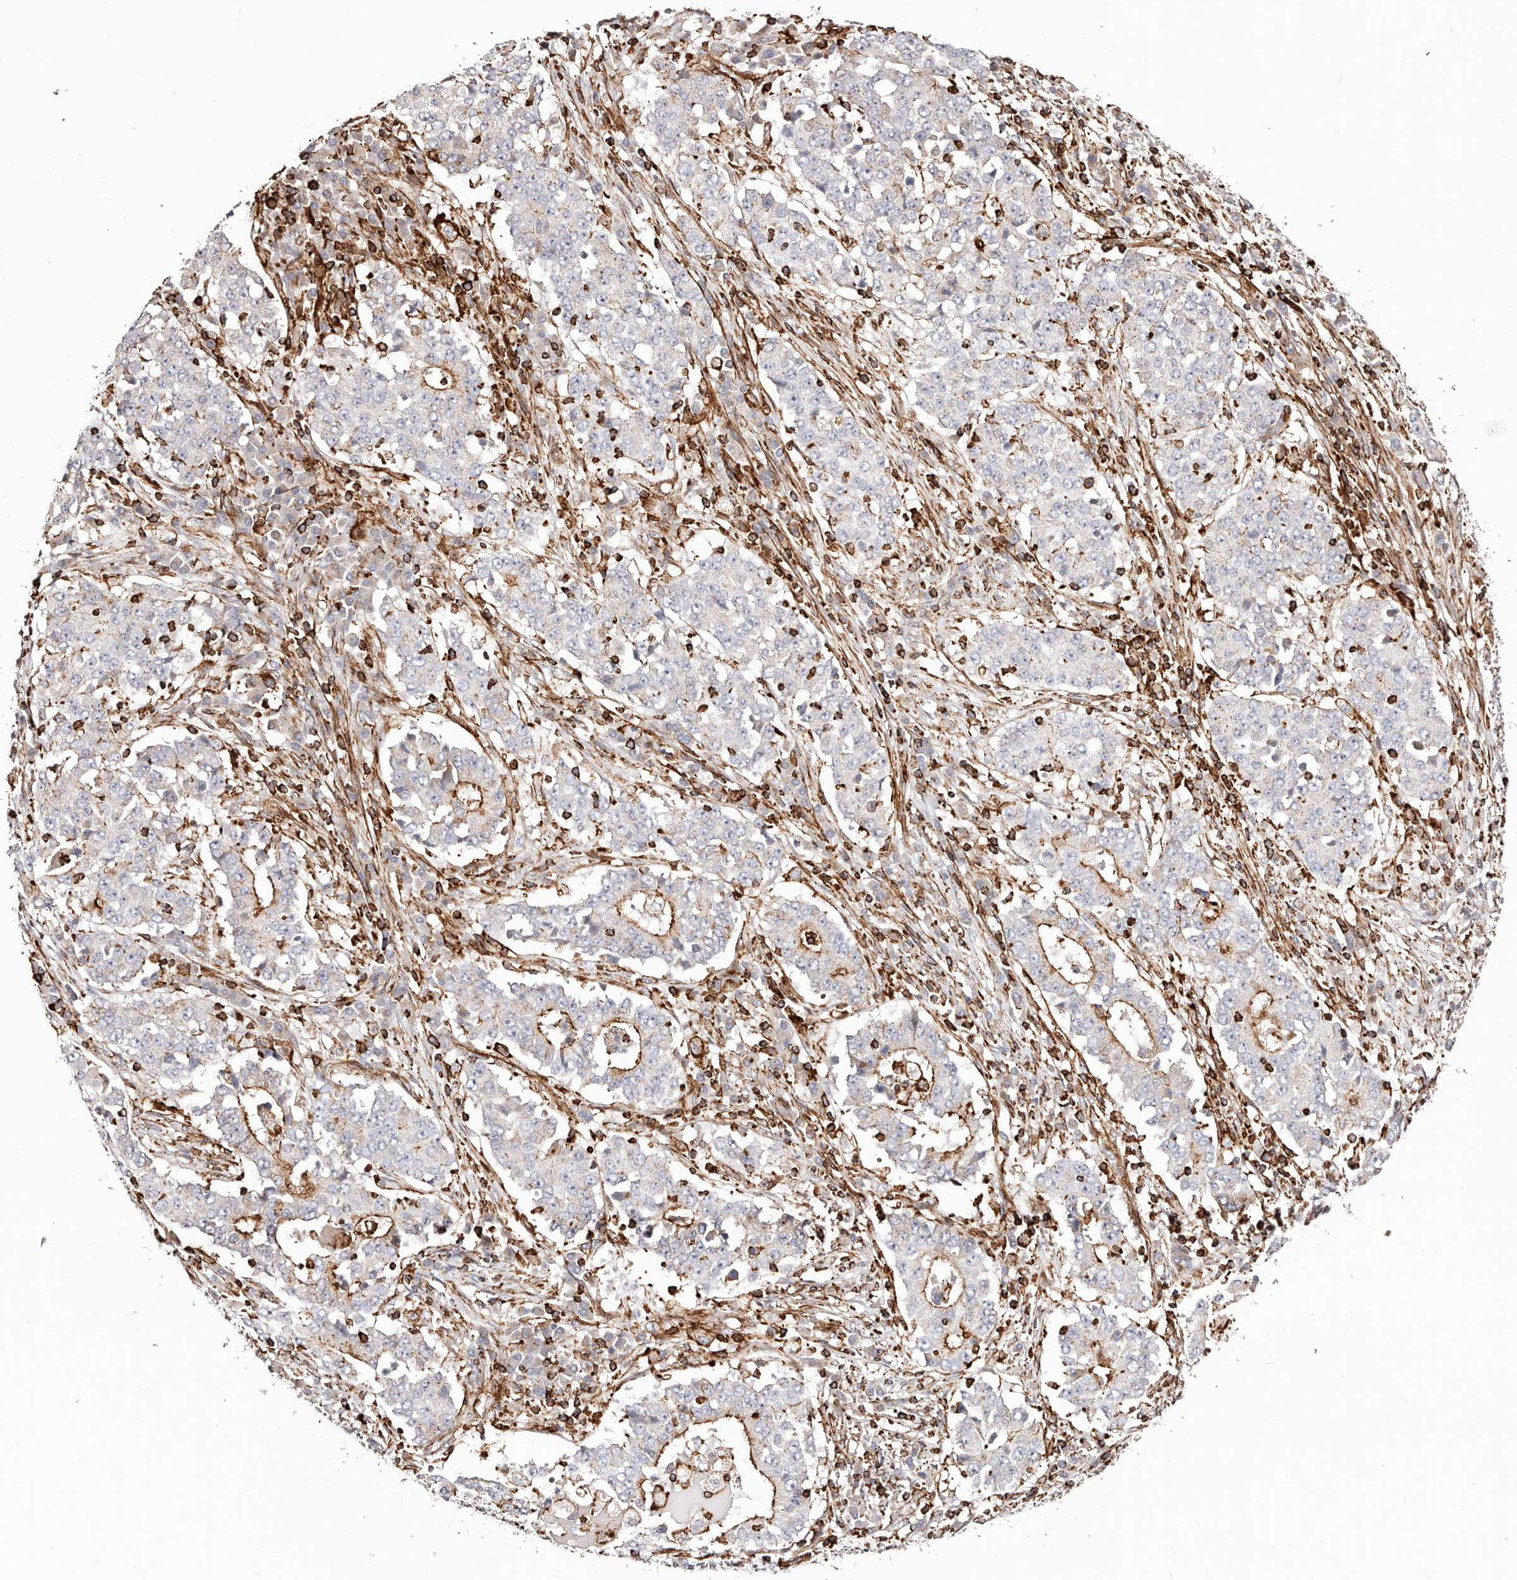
{"staining": {"intensity": "moderate", "quantity": "25%-75%", "location": "cytoplasmic/membranous"}, "tissue": "stomach cancer", "cell_type": "Tumor cells", "image_type": "cancer", "snomed": [{"axis": "morphology", "description": "Adenocarcinoma, NOS"}, {"axis": "topography", "description": "Stomach"}], "caption": "This image reveals immunohistochemistry (IHC) staining of stomach adenocarcinoma, with medium moderate cytoplasmic/membranous positivity in approximately 25%-75% of tumor cells.", "gene": "PTPN22", "patient": {"sex": "male", "age": 59}}